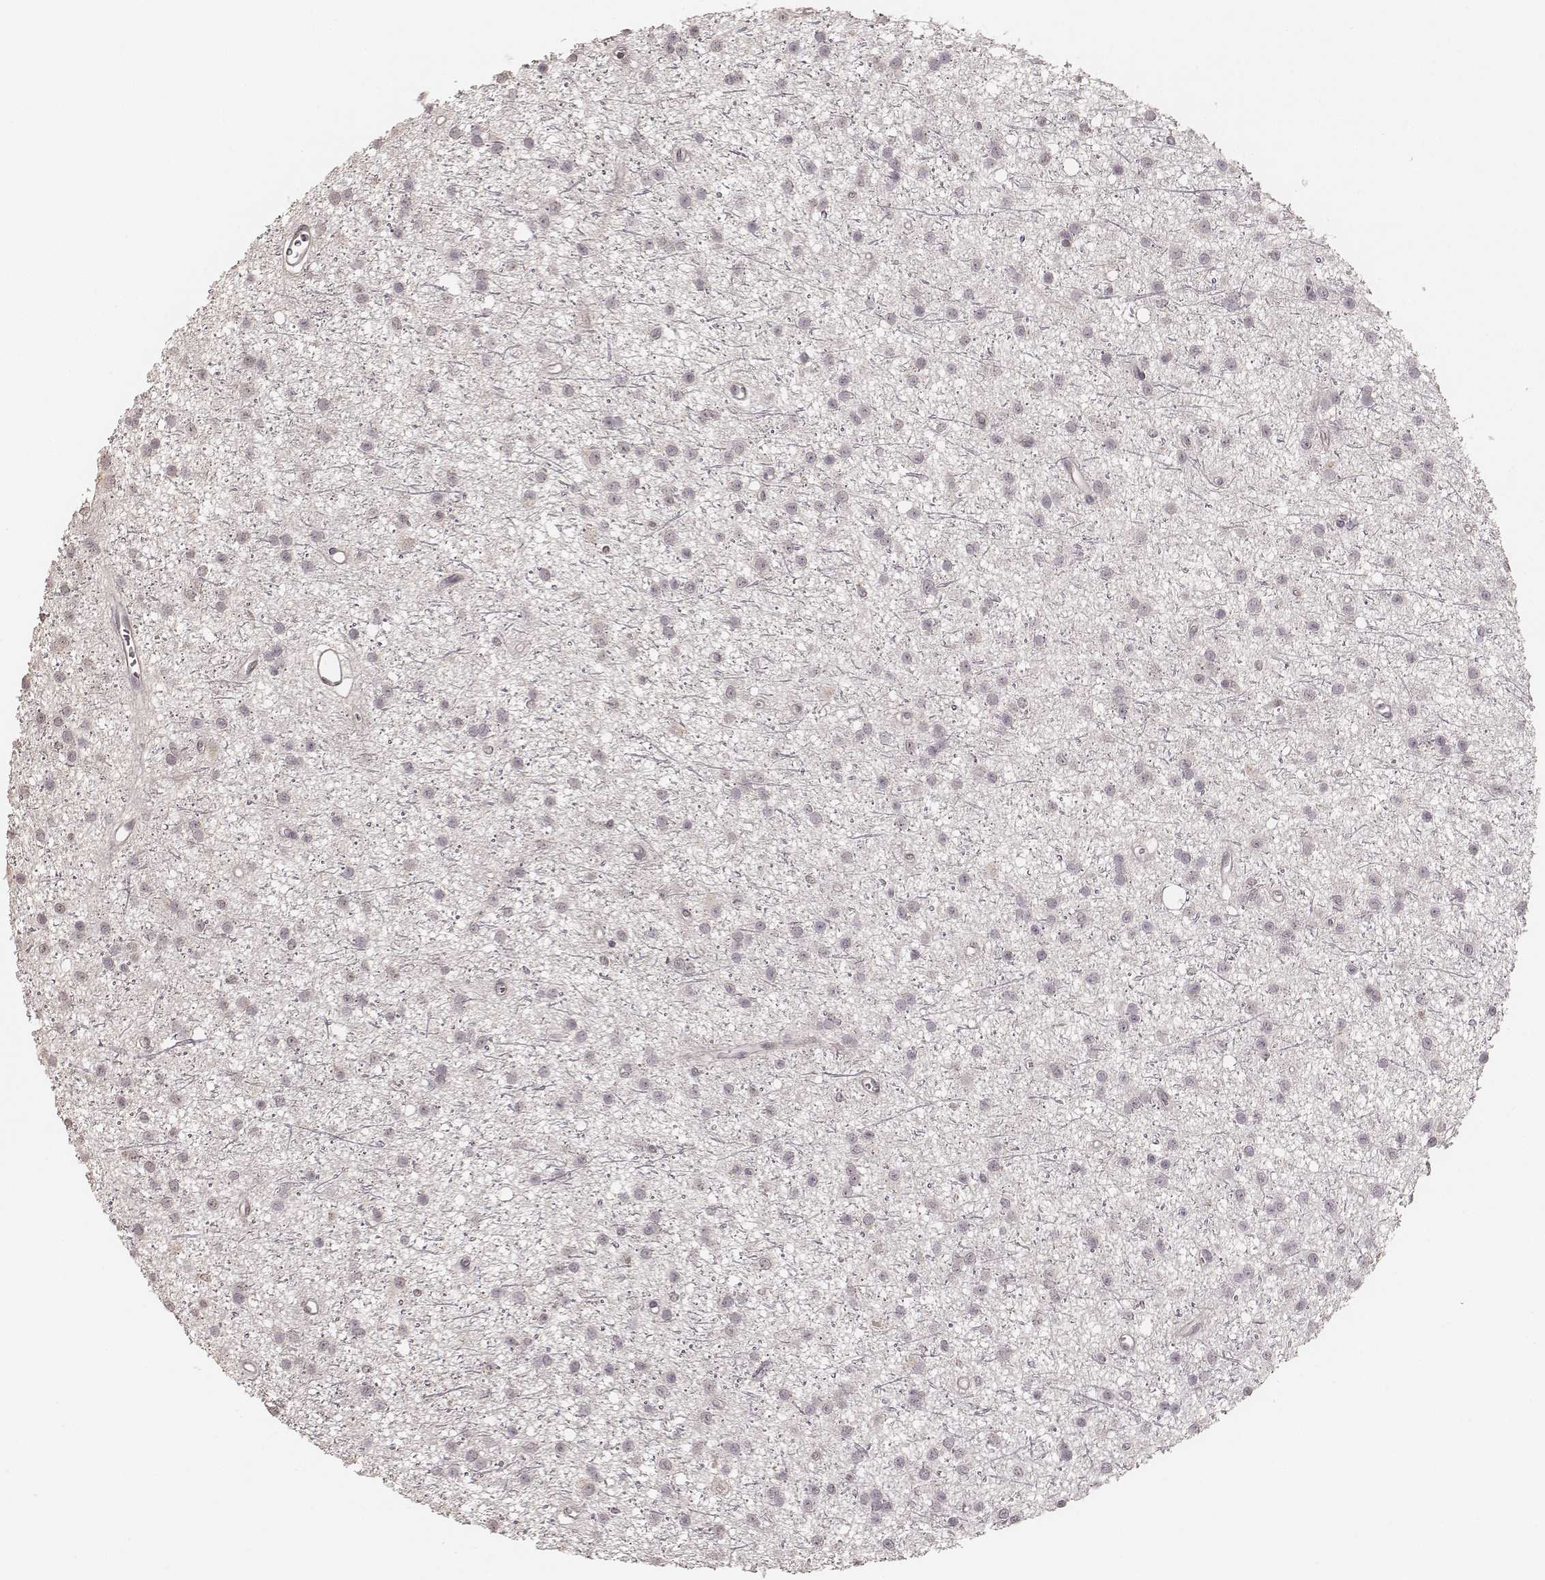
{"staining": {"intensity": "negative", "quantity": "none", "location": "none"}, "tissue": "glioma", "cell_type": "Tumor cells", "image_type": "cancer", "snomed": [{"axis": "morphology", "description": "Glioma, malignant, Low grade"}, {"axis": "topography", "description": "Brain"}], "caption": "The photomicrograph displays no staining of tumor cells in glioma.", "gene": "LY6K", "patient": {"sex": "male", "age": 27}}